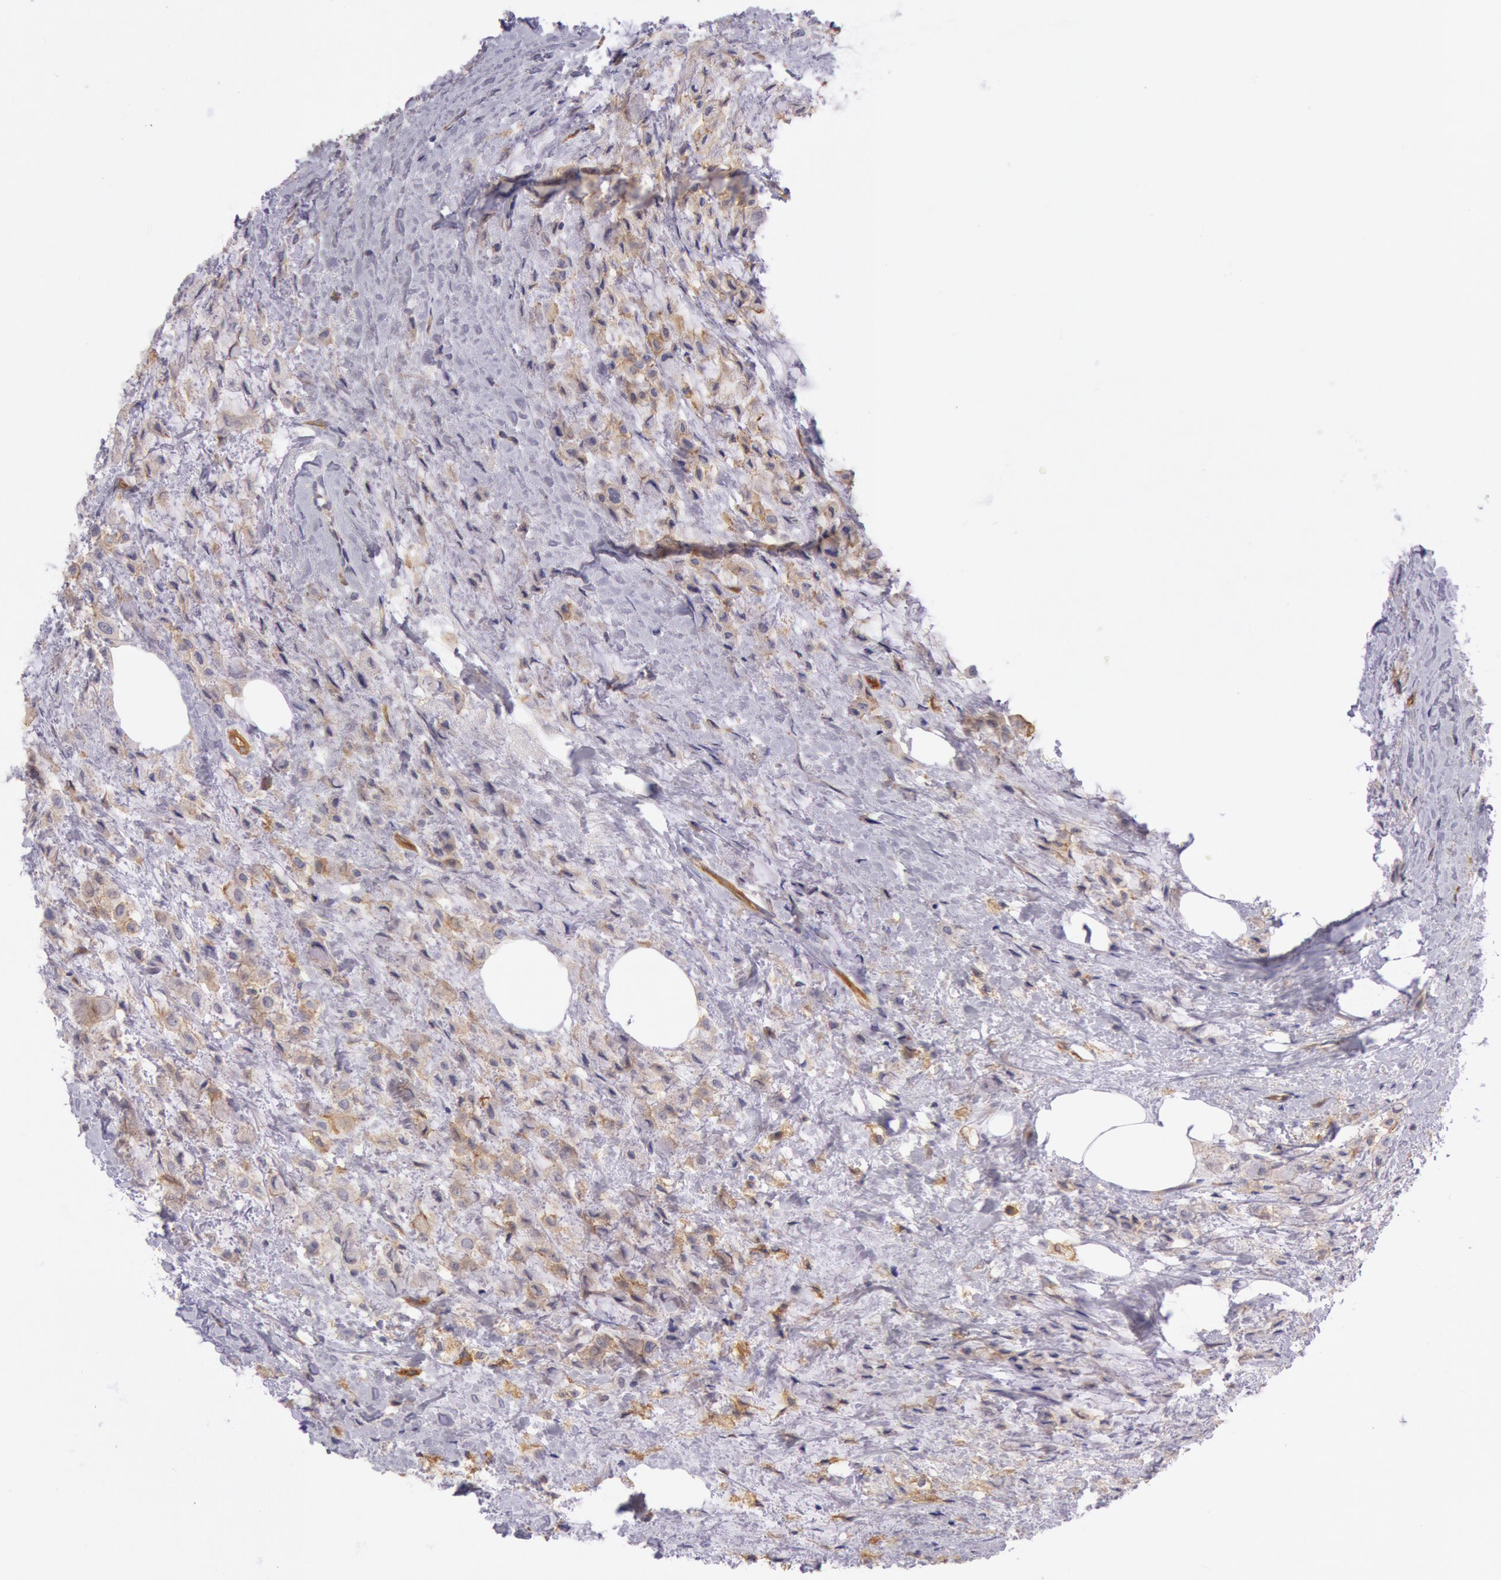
{"staining": {"intensity": "weak", "quantity": "25%-75%", "location": "cytoplasmic/membranous"}, "tissue": "breast cancer", "cell_type": "Tumor cells", "image_type": "cancer", "snomed": [{"axis": "morphology", "description": "Lobular carcinoma"}, {"axis": "topography", "description": "Breast"}], "caption": "Immunohistochemical staining of breast cancer (lobular carcinoma) demonstrates weak cytoplasmic/membranous protein staining in about 25%-75% of tumor cells.", "gene": "MYO5A", "patient": {"sex": "female", "age": 85}}